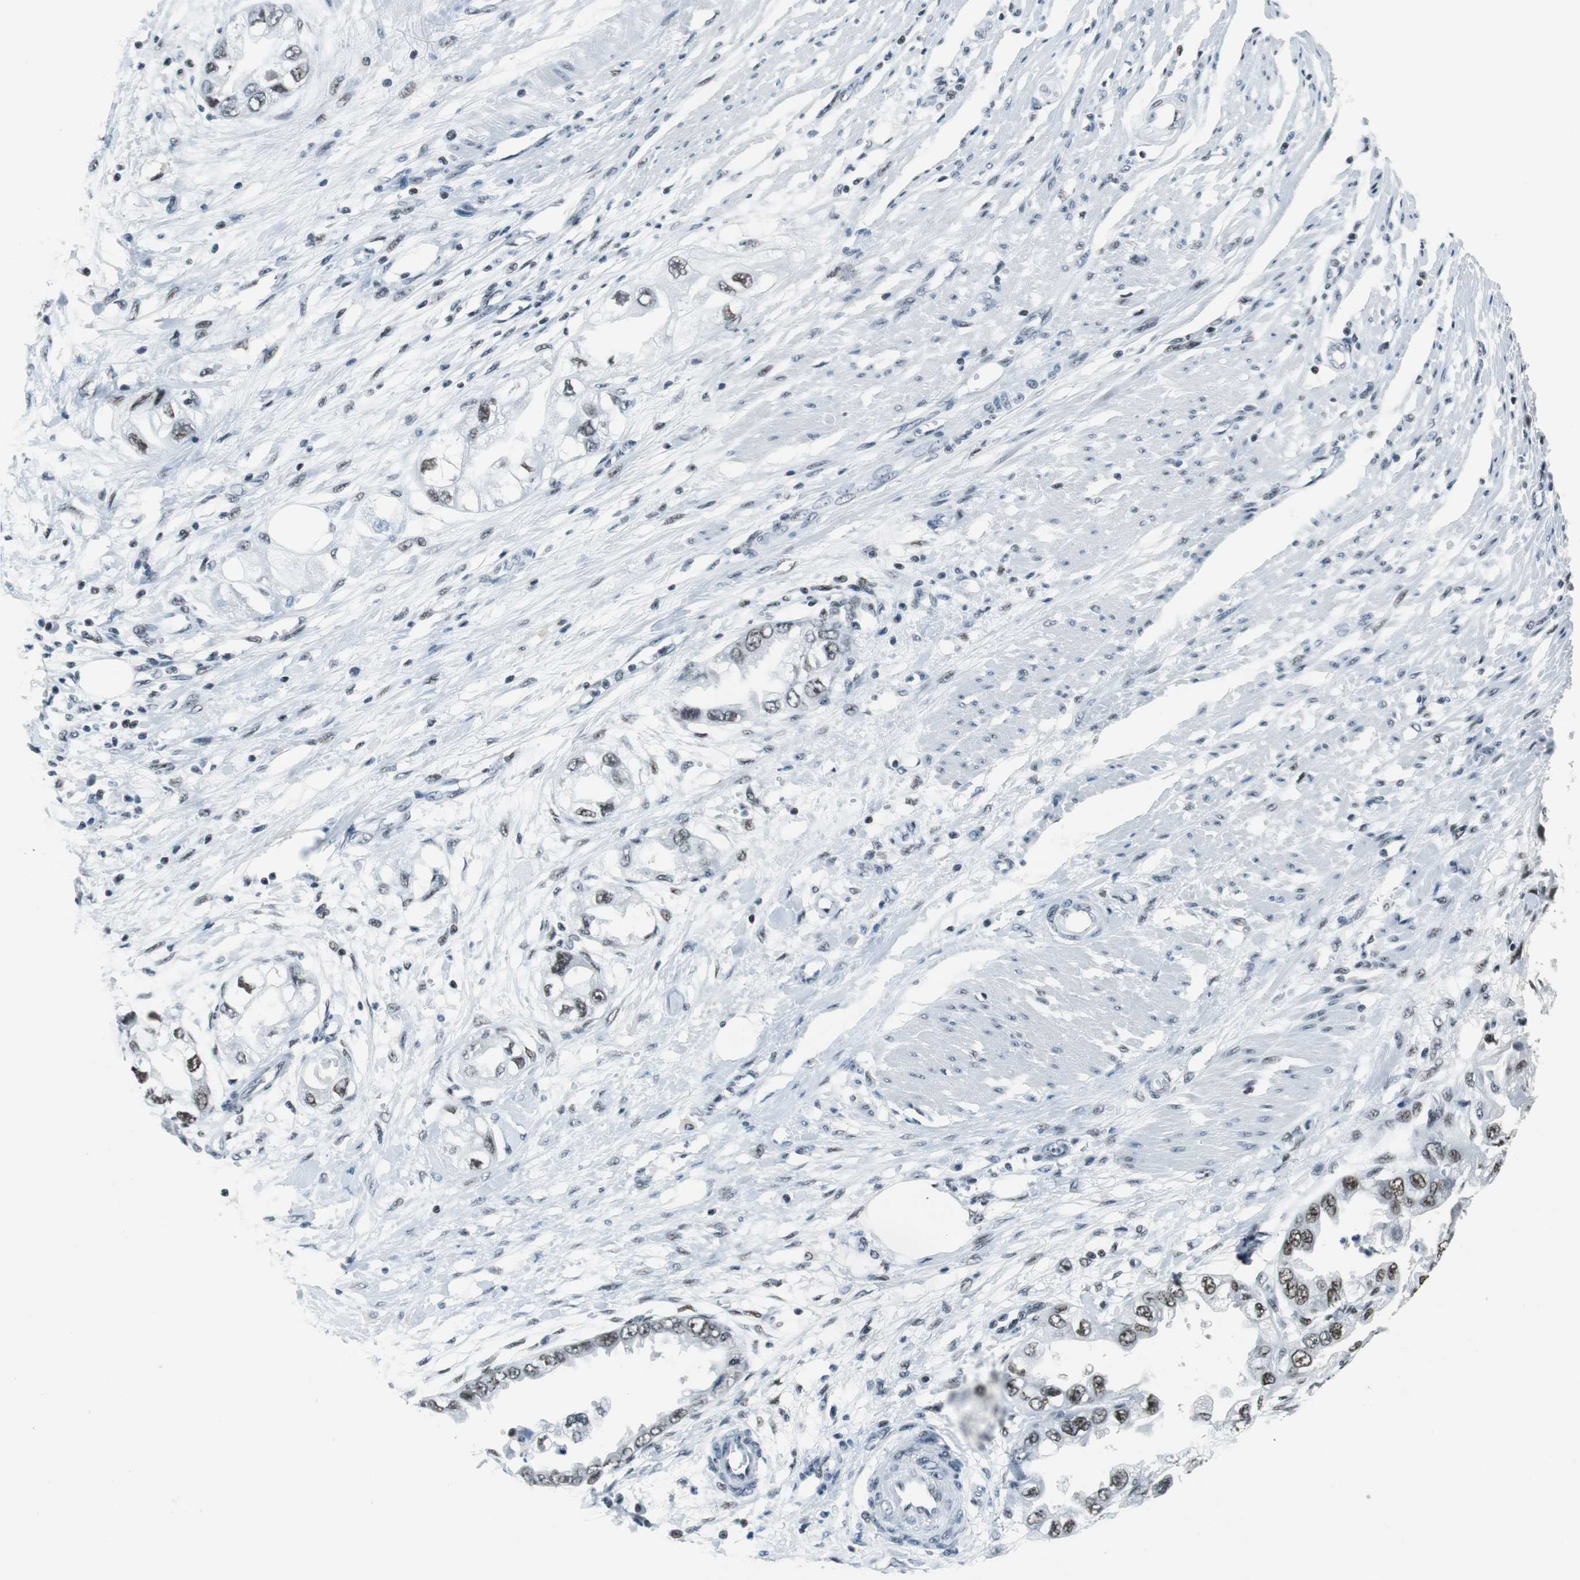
{"staining": {"intensity": "weak", "quantity": "25%-75%", "location": "nuclear"}, "tissue": "endometrial cancer", "cell_type": "Tumor cells", "image_type": "cancer", "snomed": [{"axis": "morphology", "description": "Adenocarcinoma, NOS"}, {"axis": "topography", "description": "Endometrium"}], "caption": "This image reveals IHC staining of human endometrial adenocarcinoma, with low weak nuclear expression in approximately 25%-75% of tumor cells.", "gene": "HDAC3", "patient": {"sex": "female", "age": 67}}